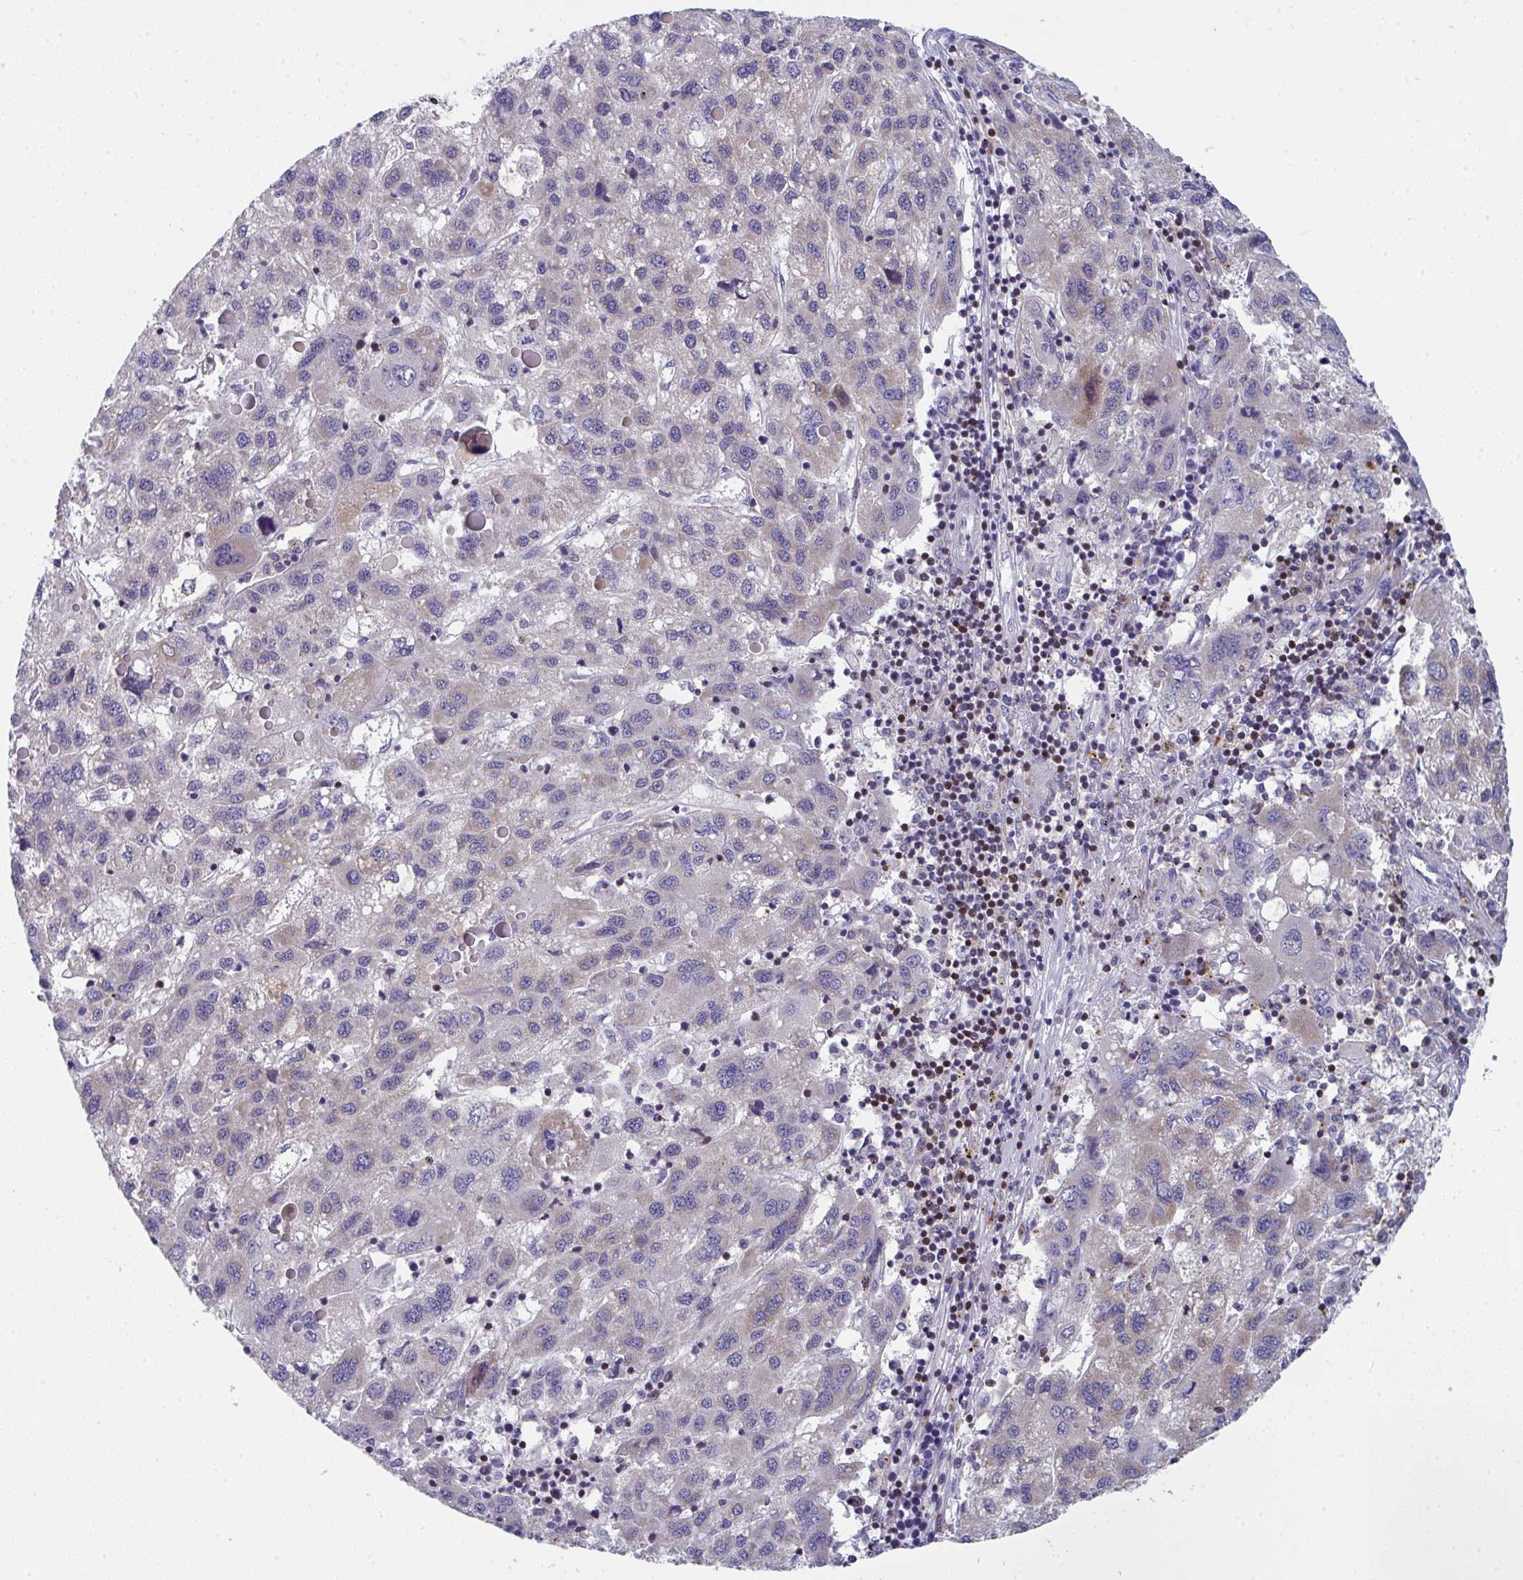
{"staining": {"intensity": "moderate", "quantity": "<25%", "location": "cytoplasmic/membranous"}, "tissue": "liver cancer", "cell_type": "Tumor cells", "image_type": "cancer", "snomed": [{"axis": "morphology", "description": "Carcinoma, Hepatocellular, NOS"}, {"axis": "topography", "description": "Liver"}], "caption": "High-magnification brightfield microscopy of liver cancer (hepatocellular carcinoma) stained with DAB (3,3'-diaminobenzidine) (brown) and counterstained with hematoxylin (blue). tumor cells exhibit moderate cytoplasmic/membranous expression is identified in about<25% of cells.", "gene": "AOC2", "patient": {"sex": "female", "age": 77}}